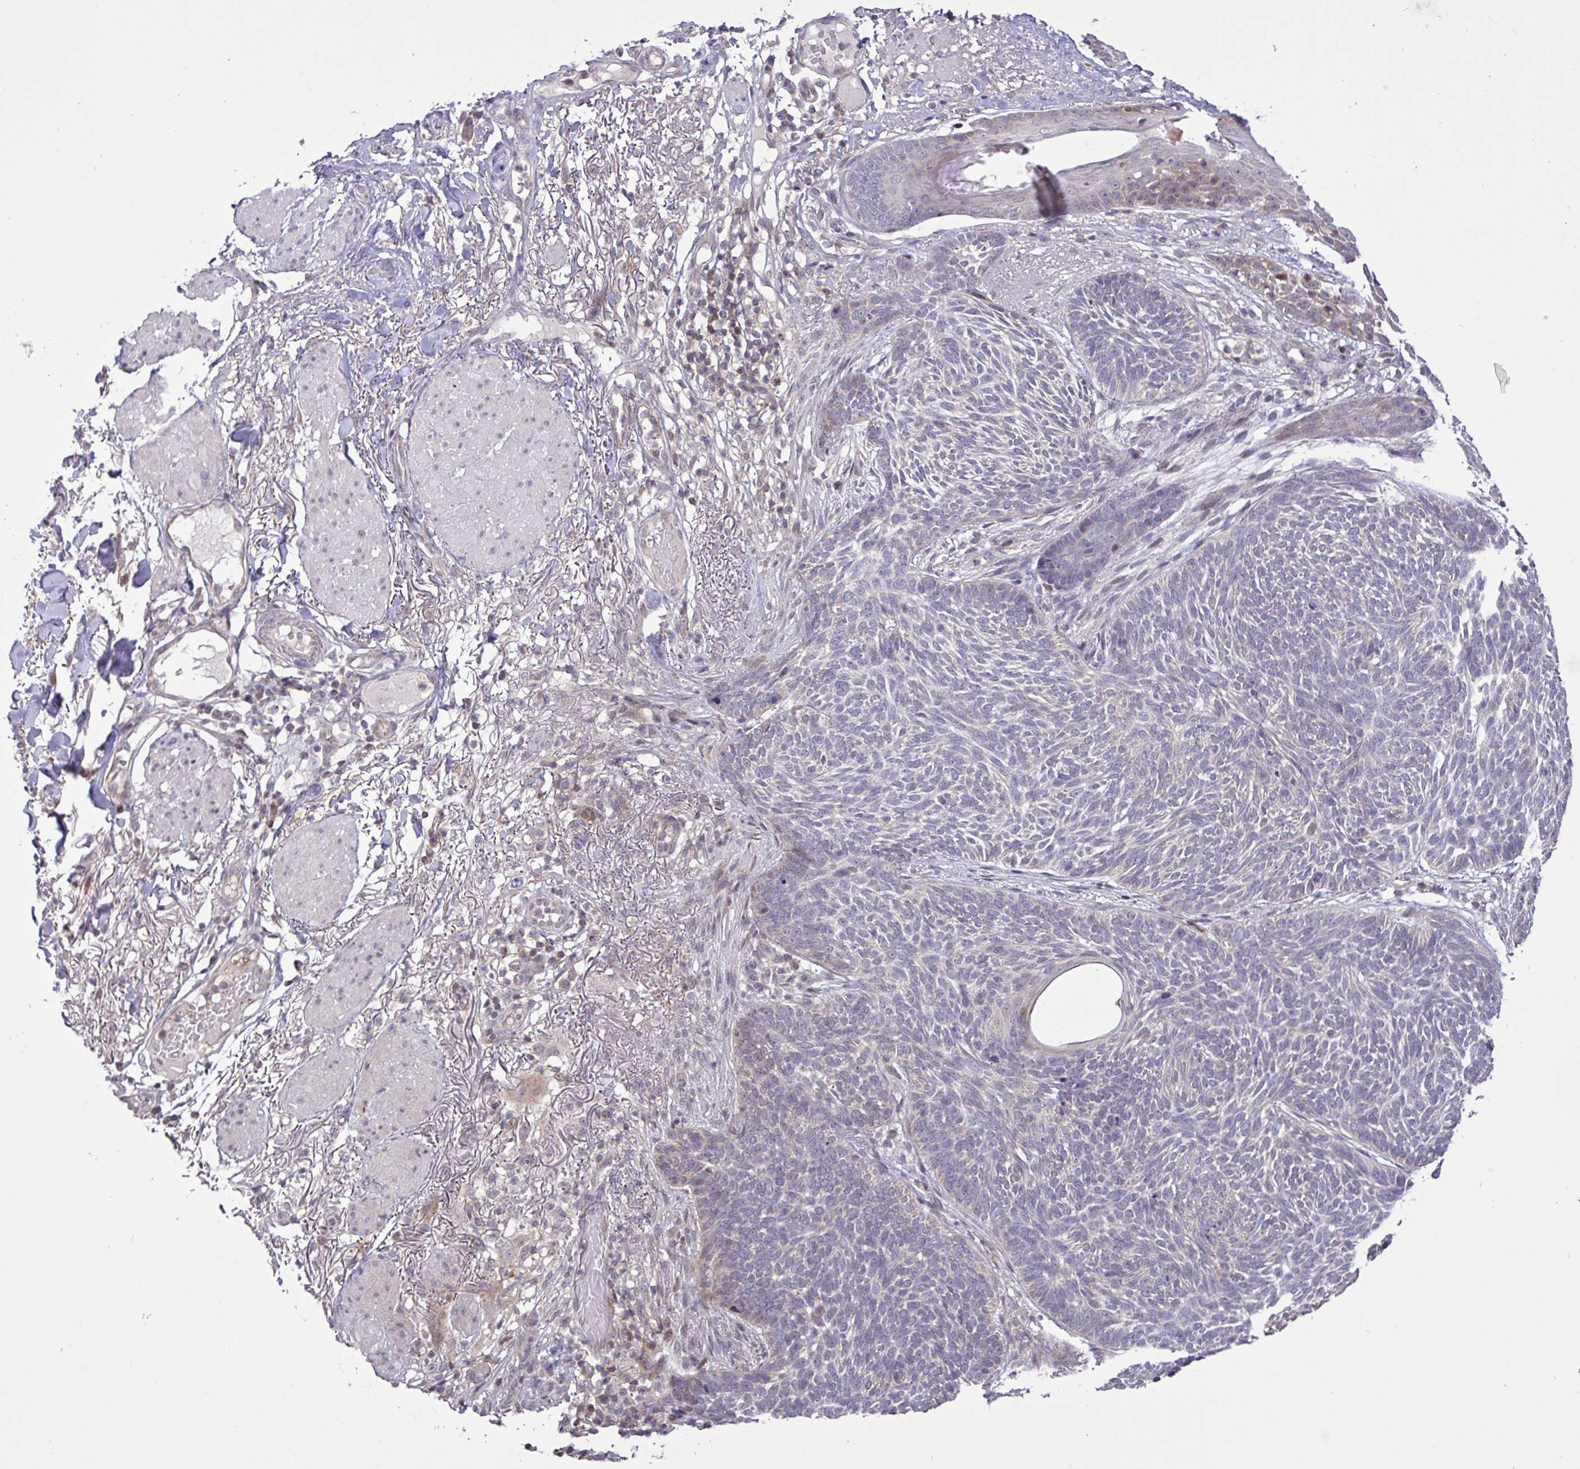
{"staining": {"intensity": "negative", "quantity": "none", "location": "none"}, "tissue": "skin cancer", "cell_type": "Tumor cells", "image_type": "cancer", "snomed": [{"axis": "morphology", "description": "Normal tissue, NOS"}, {"axis": "morphology", "description": "Basal cell carcinoma"}, {"axis": "topography", "description": "Skin"}], "caption": "Skin cancer (basal cell carcinoma) stained for a protein using immunohistochemistry (IHC) displays no positivity tumor cells.", "gene": "RTL3", "patient": {"sex": "male", "age": 64}}